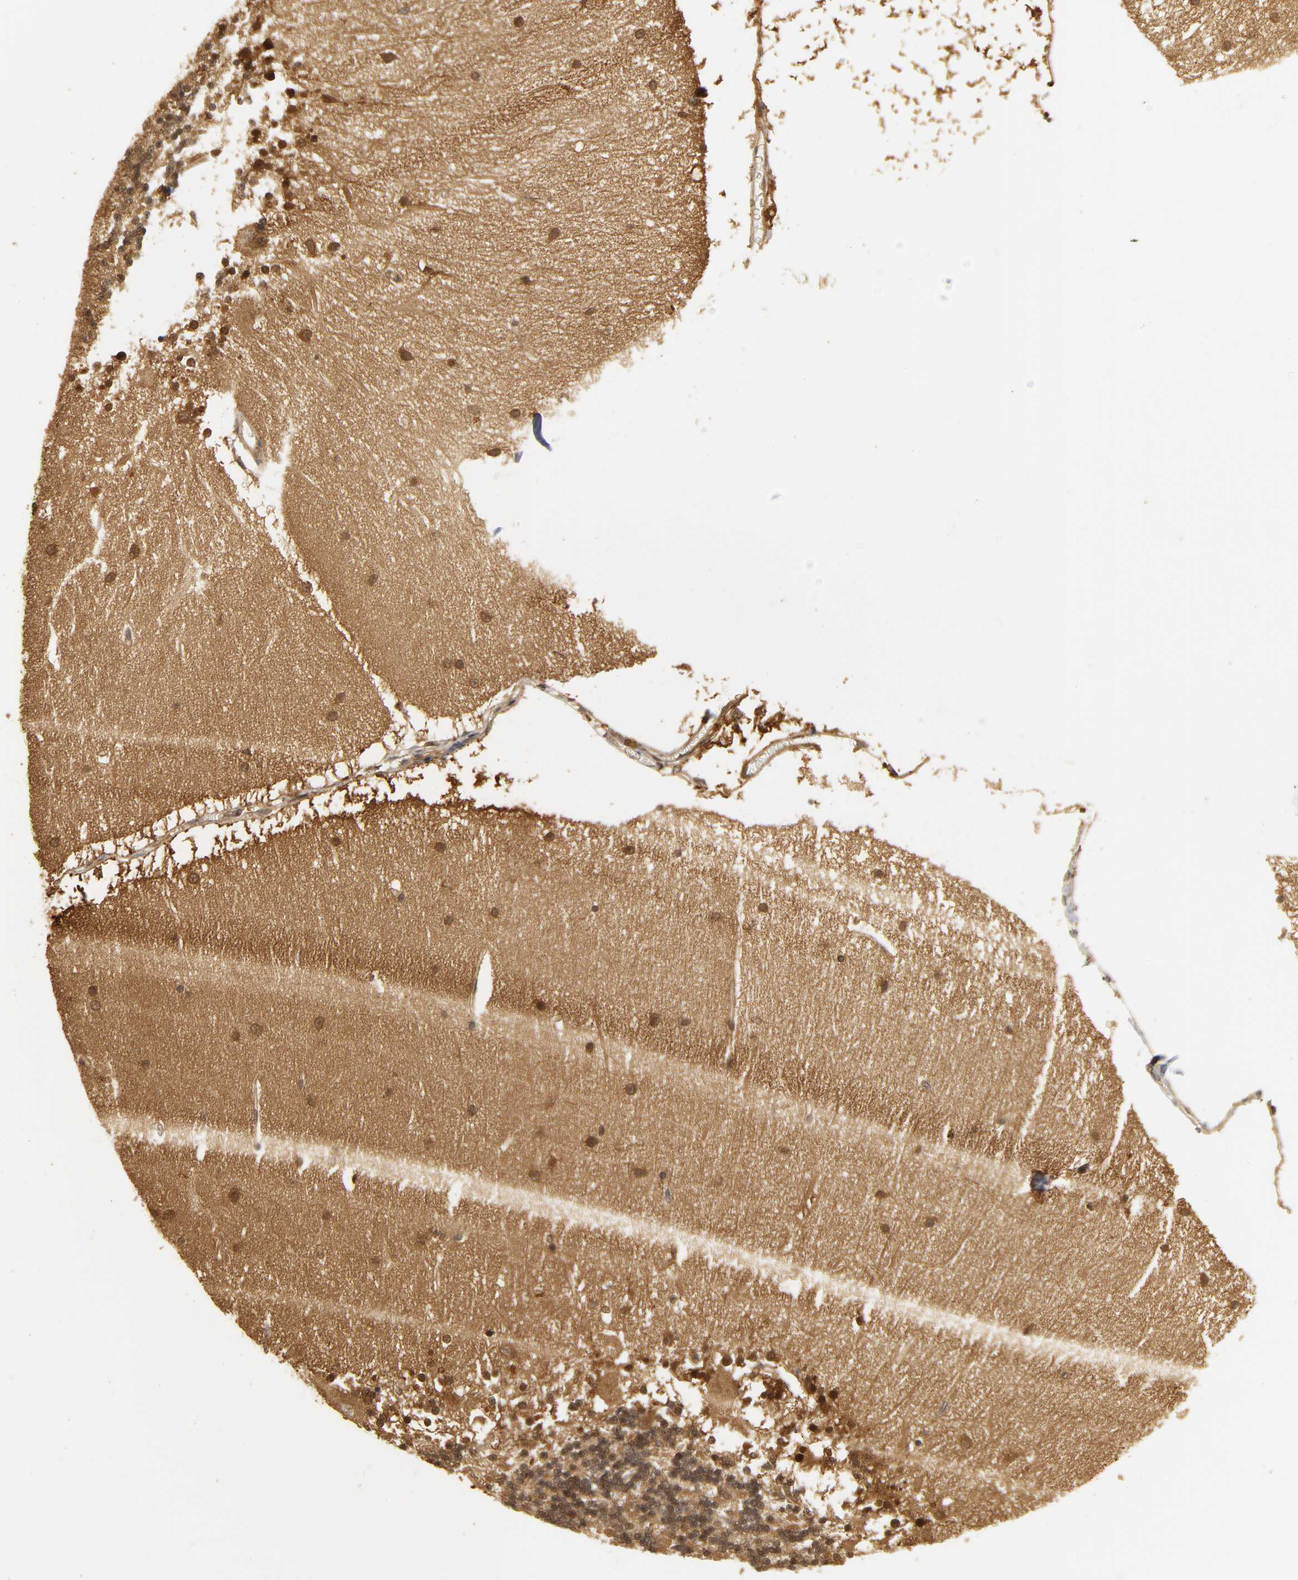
{"staining": {"intensity": "moderate", "quantity": ">75%", "location": "cytoplasmic/membranous,nuclear"}, "tissue": "cerebellum", "cell_type": "Cells in granular layer", "image_type": "normal", "snomed": [{"axis": "morphology", "description": "Normal tissue, NOS"}, {"axis": "topography", "description": "Cerebellum"}], "caption": "DAB immunohistochemical staining of normal cerebellum exhibits moderate cytoplasmic/membranous,nuclear protein positivity in approximately >75% of cells in granular layer.", "gene": "PARK7", "patient": {"sex": "female", "age": 54}}